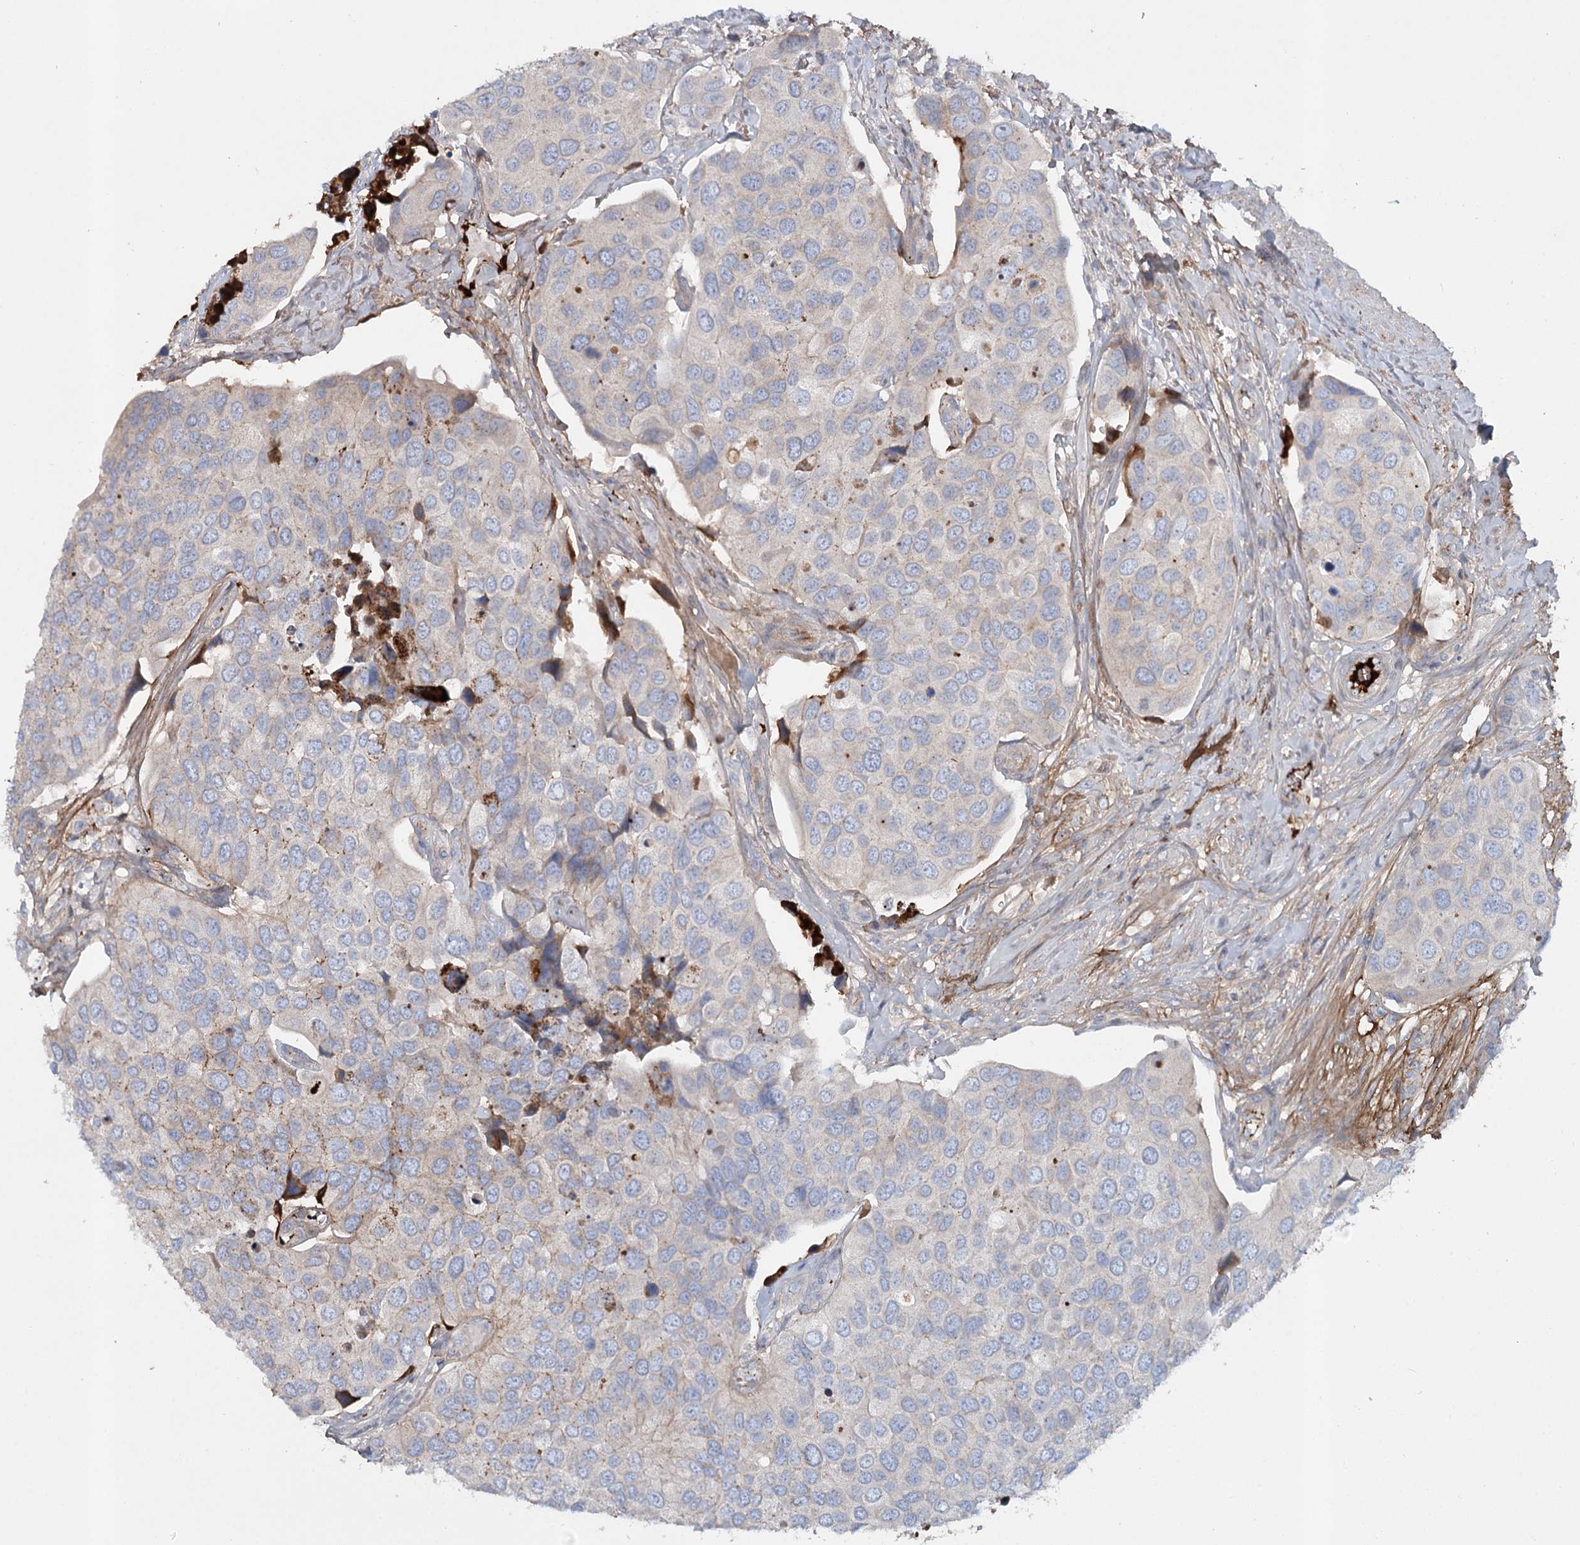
{"staining": {"intensity": "weak", "quantity": "<25%", "location": "cytoplasmic/membranous"}, "tissue": "urothelial cancer", "cell_type": "Tumor cells", "image_type": "cancer", "snomed": [{"axis": "morphology", "description": "Urothelial carcinoma, High grade"}, {"axis": "topography", "description": "Urinary bladder"}], "caption": "There is no significant staining in tumor cells of high-grade urothelial carcinoma.", "gene": "ALKBH8", "patient": {"sex": "male", "age": 74}}